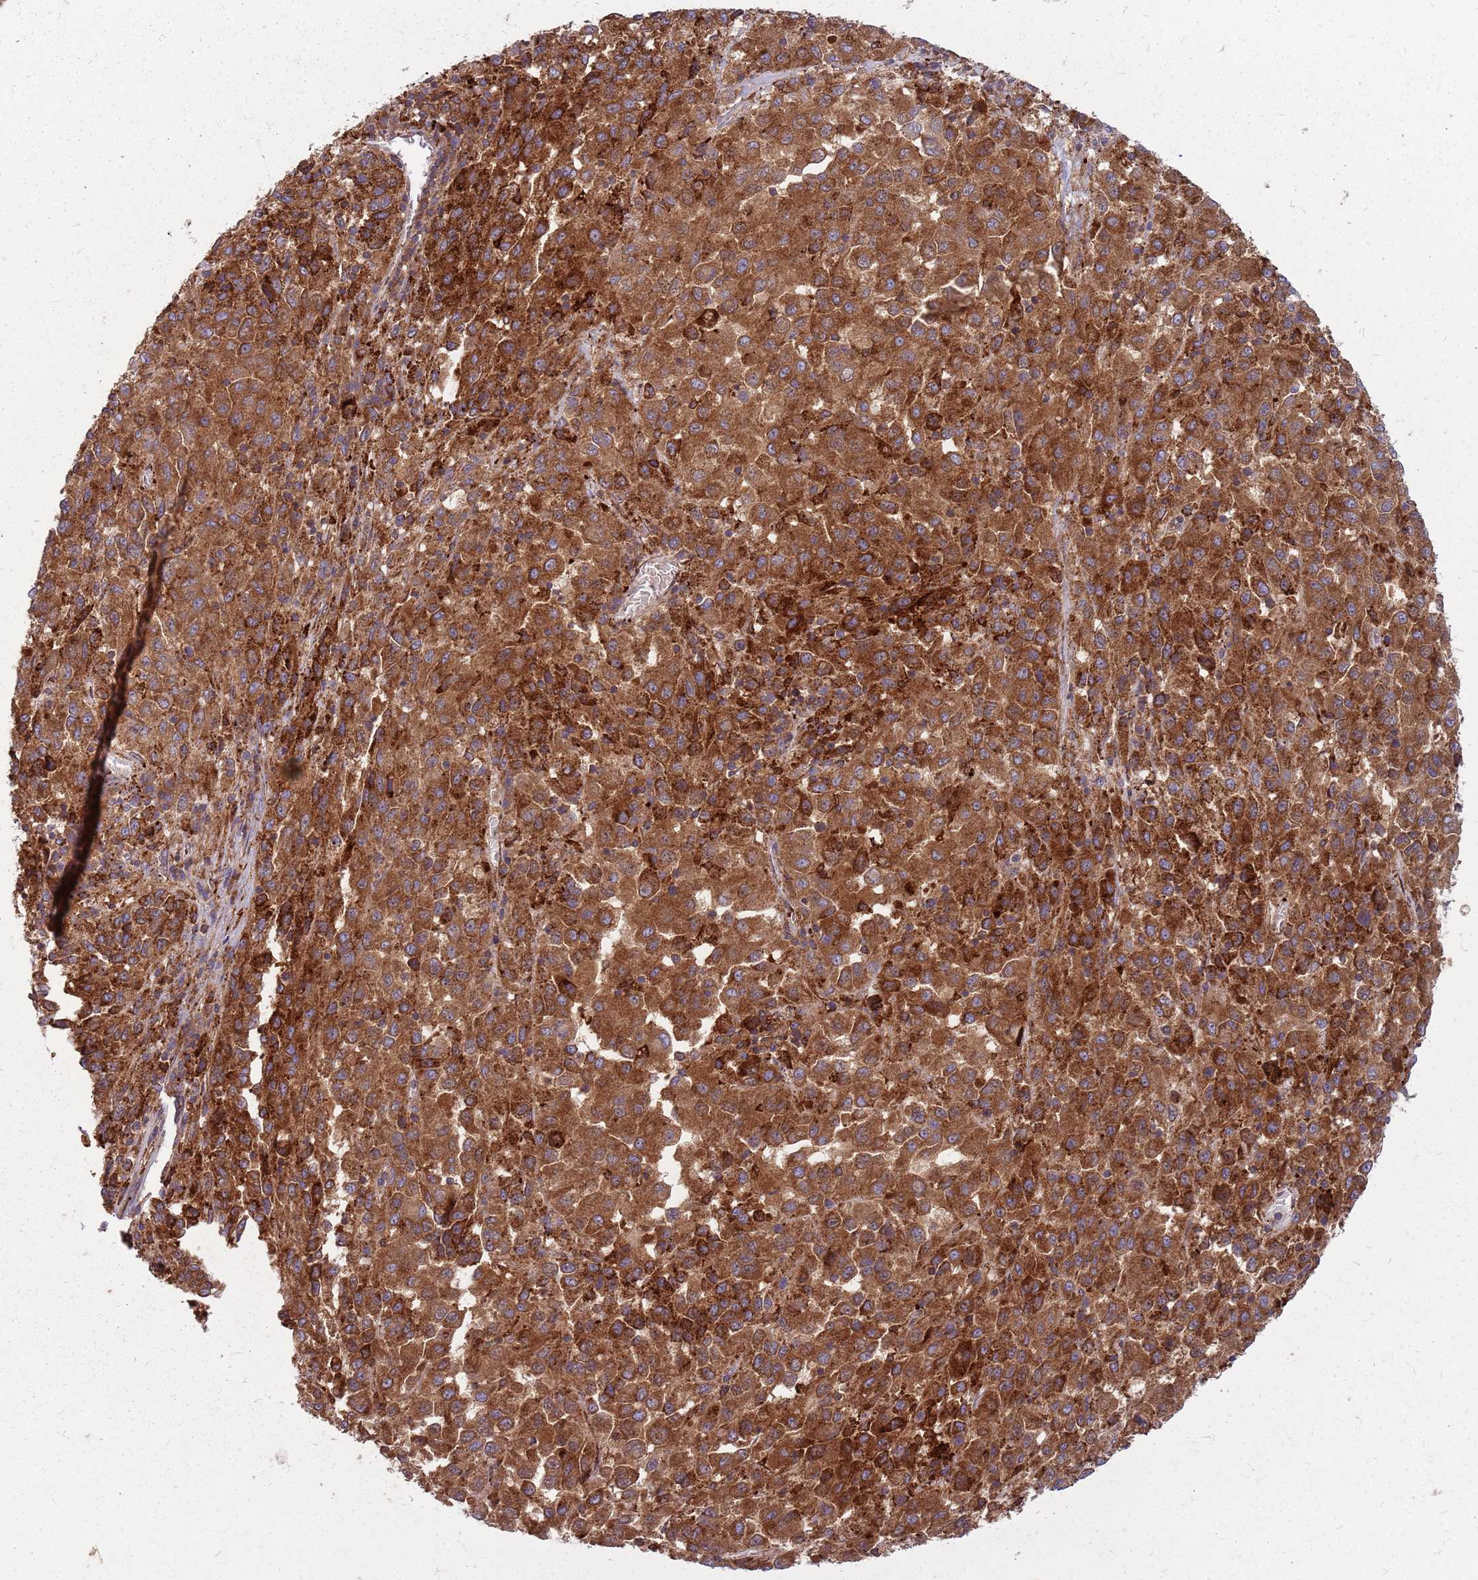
{"staining": {"intensity": "strong", "quantity": ">75%", "location": "cytoplasmic/membranous"}, "tissue": "melanoma", "cell_type": "Tumor cells", "image_type": "cancer", "snomed": [{"axis": "morphology", "description": "Malignant melanoma, Metastatic site"}, {"axis": "topography", "description": "Lung"}], "caption": "High-magnification brightfield microscopy of melanoma stained with DAB (3,3'-diaminobenzidine) (brown) and counterstained with hematoxylin (blue). tumor cells exhibit strong cytoplasmic/membranous positivity is identified in about>75% of cells.", "gene": "NME4", "patient": {"sex": "male", "age": 64}}